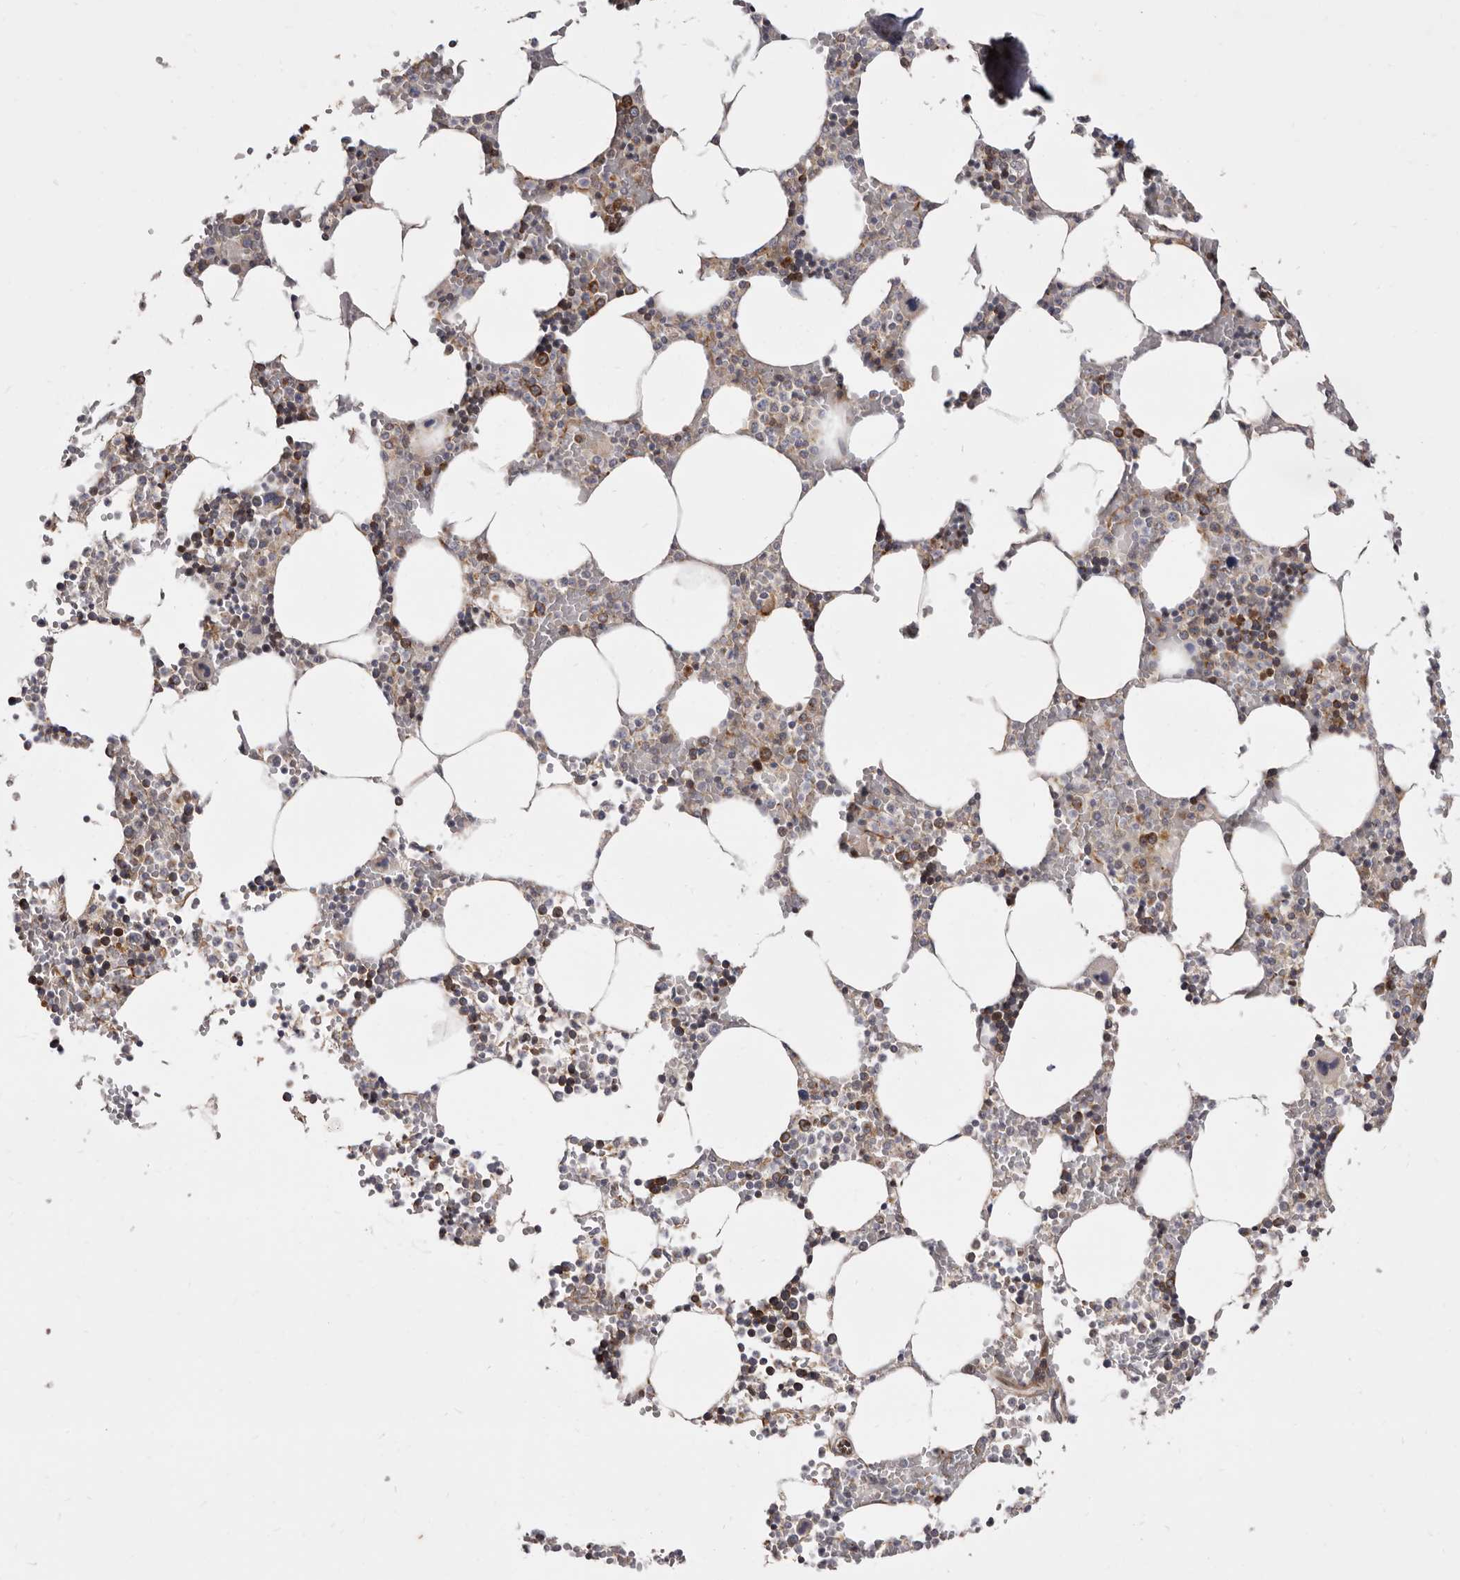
{"staining": {"intensity": "strong", "quantity": "25%-75%", "location": "cytoplasmic/membranous"}, "tissue": "bone marrow", "cell_type": "Hematopoietic cells", "image_type": "normal", "snomed": [{"axis": "morphology", "description": "Normal tissue, NOS"}, {"axis": "topography", "description": "Bone marrow"}], "caption": "A histopathology image of human bone marrow stained for a protein shows strong cytoplasmic/membranous brown staining in hematopoietic cells. (DAB (3,3'-diaminobenzidine) = brown stain, brightfield microscopy at high magnification).", "gene": "TIMM17B", "patient": {"sex": "male", "age": 70}}